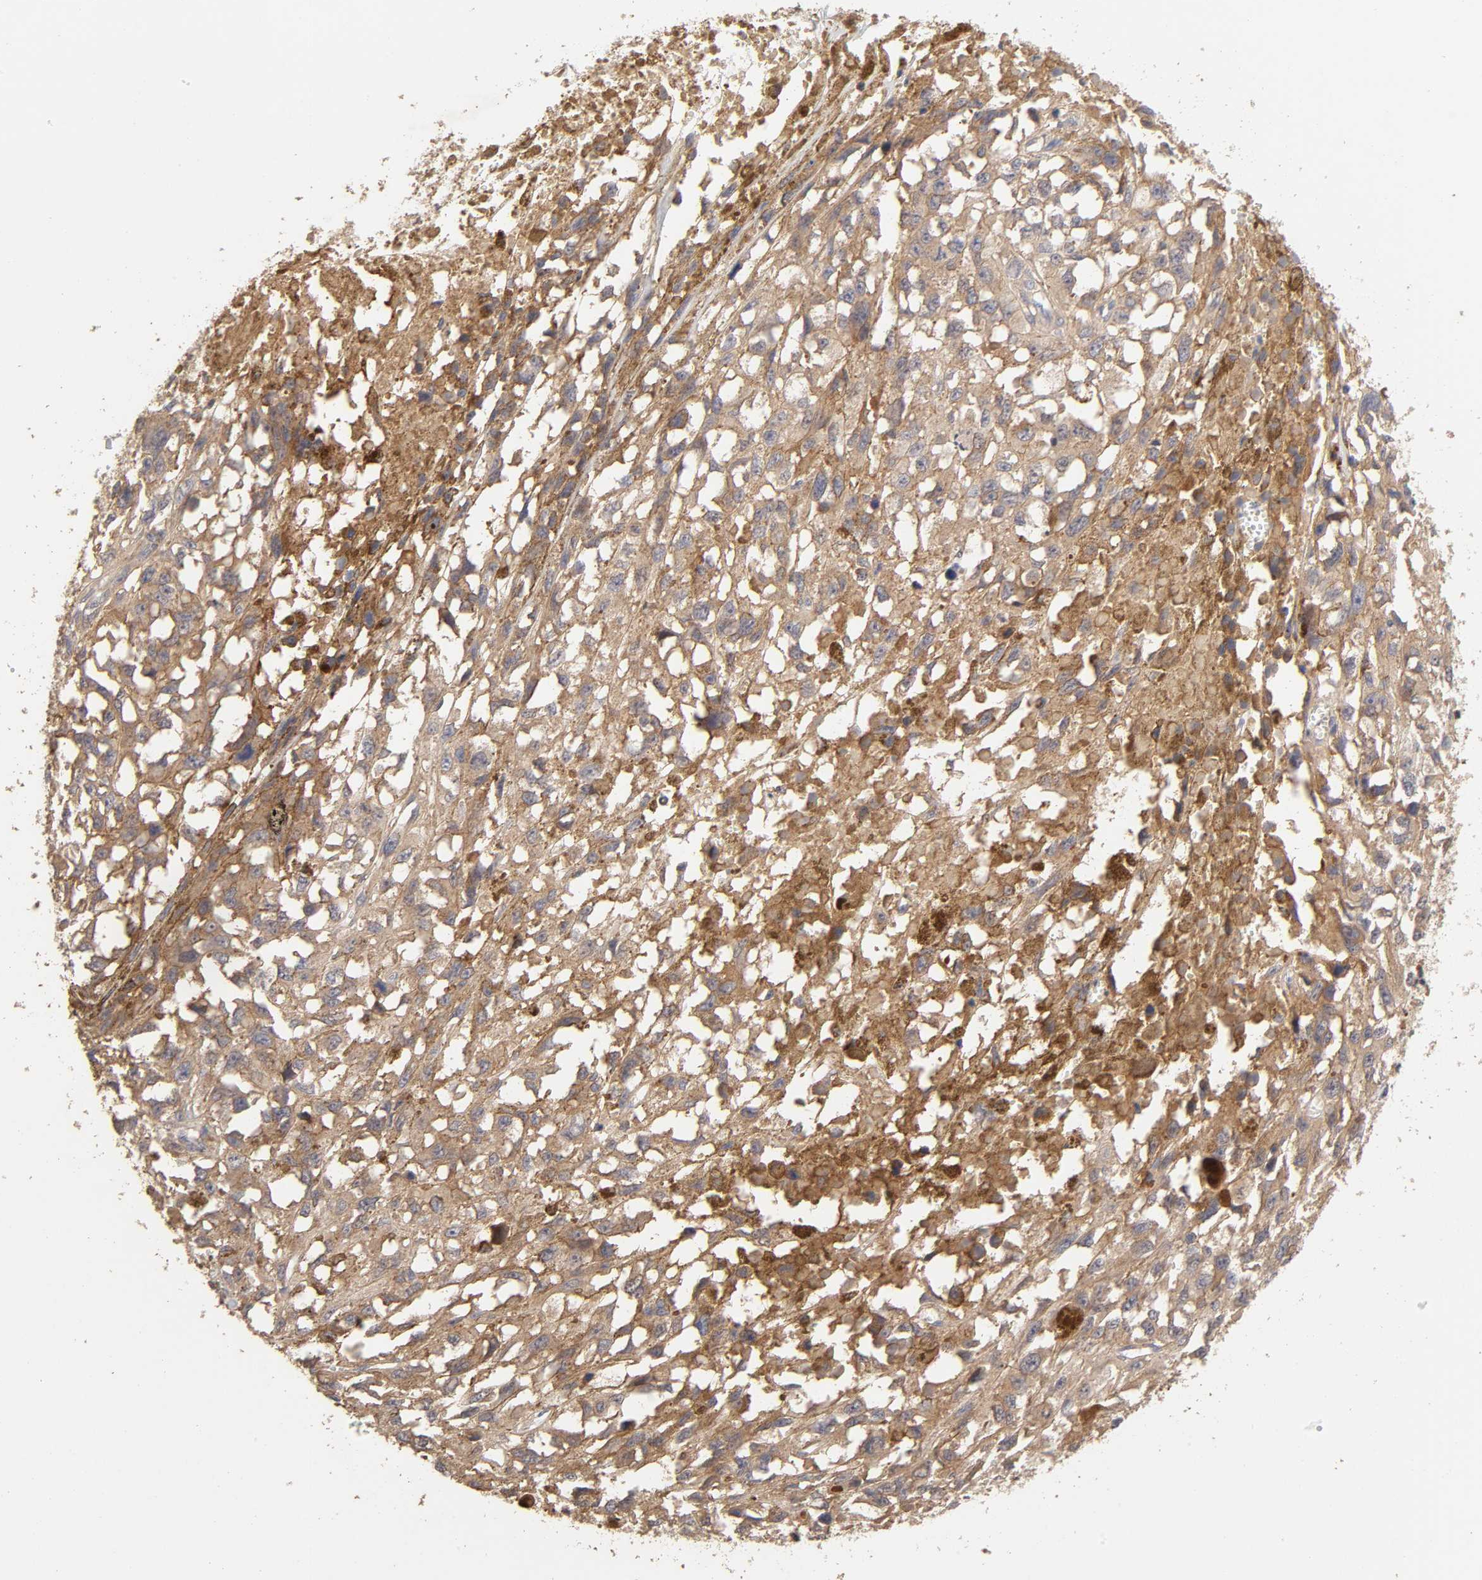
{"staining": {"intensity": "weak", "quantity": ">75%", "location": "cytoplasmic/membranous"}, "tissue": "melanoma", "cell_type": "Tumor cells", "image_type": "cancer", "snomed": [{"axis": "morphology", "description": "Malignant melanoma, Metastatic site"}, {"axis": "topography", "description": "Lymph node"}], "caption": "An image of melanoma stained for a protein shows weak cytoplasmic/membranous brown staining in tumor cells.", "gene": "AP1G2", "patient": {"sex": "male", "age": 59}}